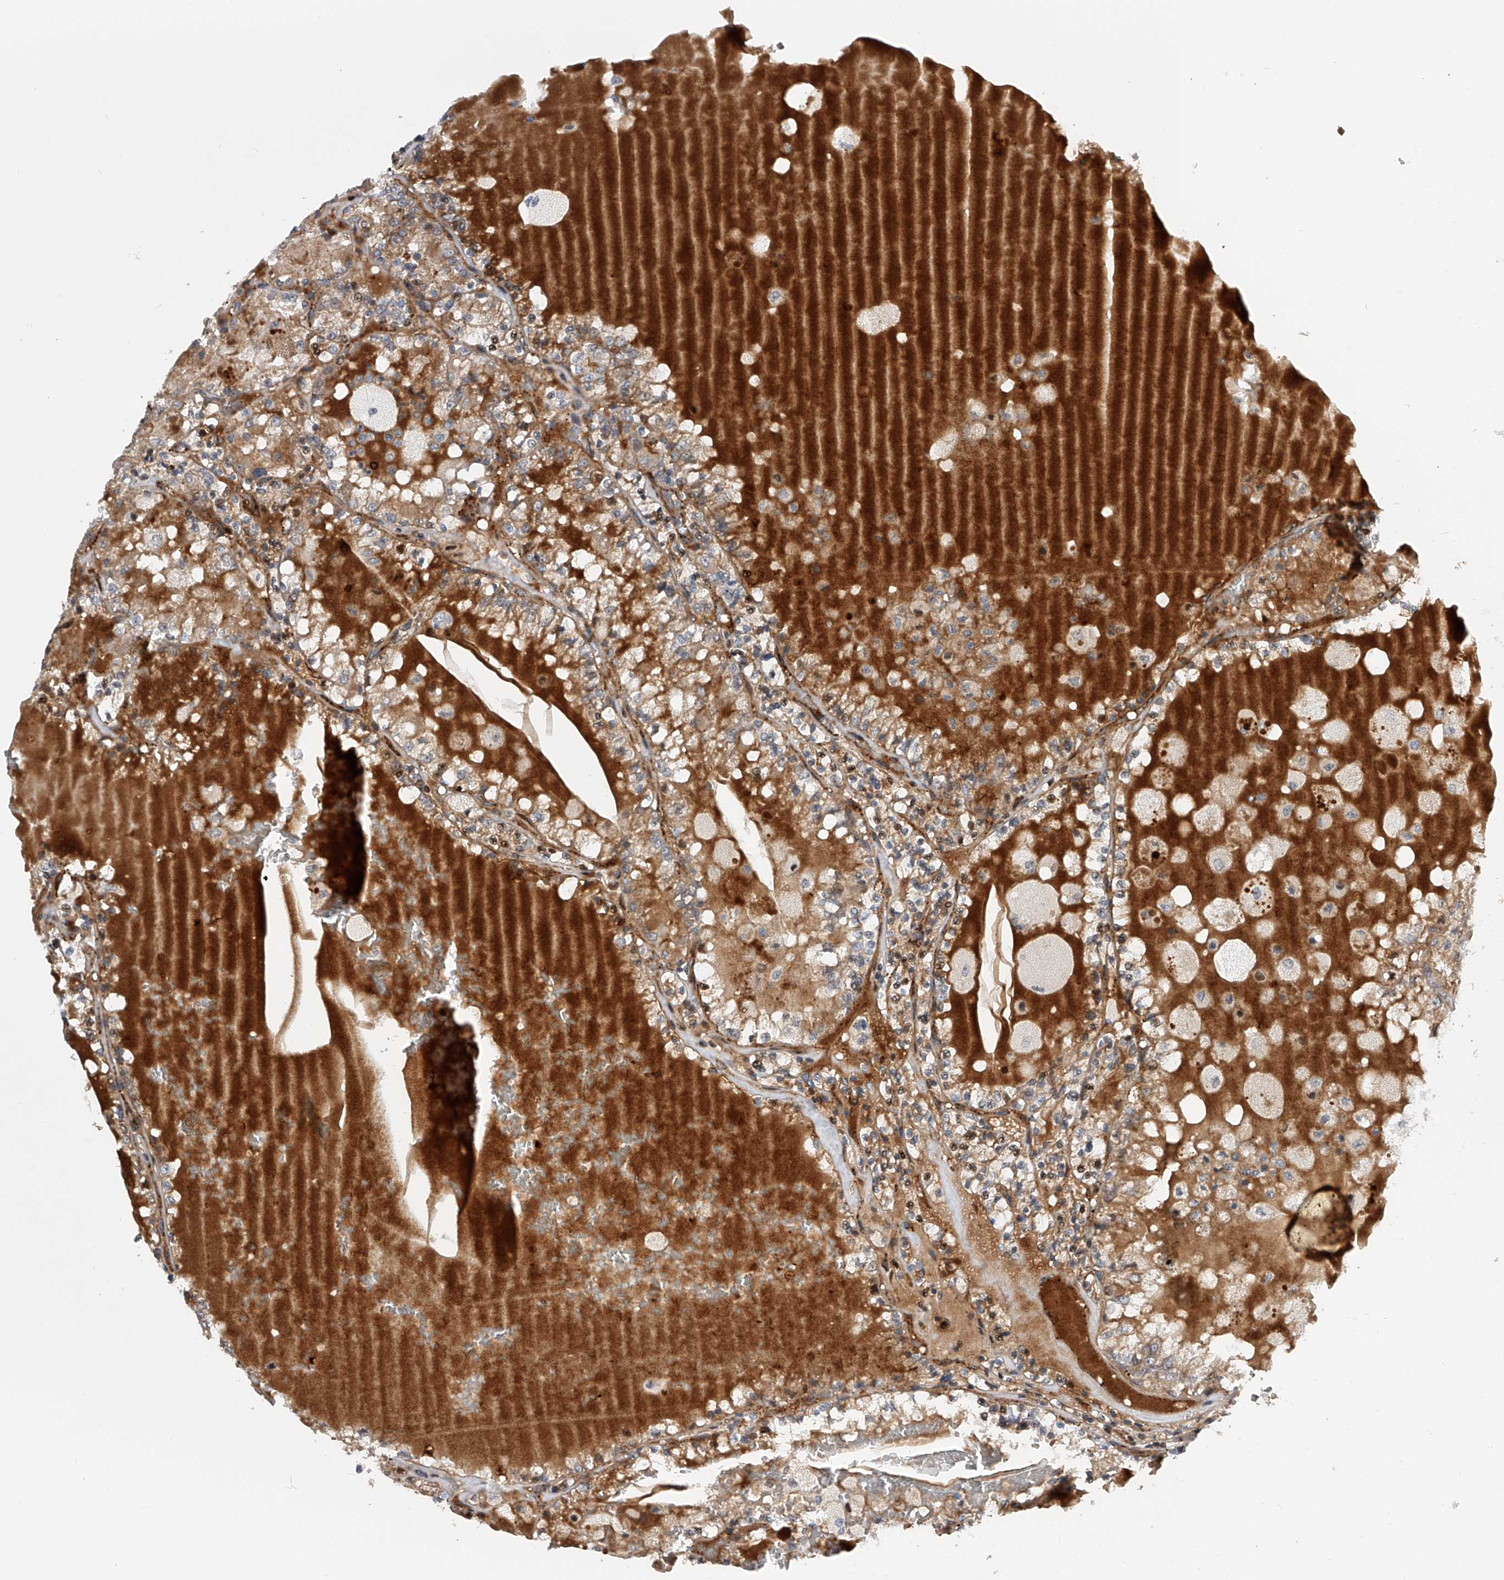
{"staining": {"intensity": "moderate", "quantity": ">75%", "location": "cytoplasmic/membranous"}, "tissue": "renal cancer", "cell_type": "Tumor cells", "image_type": "cancer", "snomed": [{"axis": "morphology", "description": "Adenocarcinoma, NOS"}, {"axis": "topography", "description": "Kidney"}], "caption": "IHC micrograph of neoplastic tissue: renal adenocarcinoma stained using immunohistochemistry (IHC) reveals medium levels of moderate protein expression localized specifically in the cytoplasmic/membranous of tumor cells, appearing as a cytoplasmic/membranous brown color.", "gene": "PDSS2", "patient": {"sex": "female", "age": 56}}